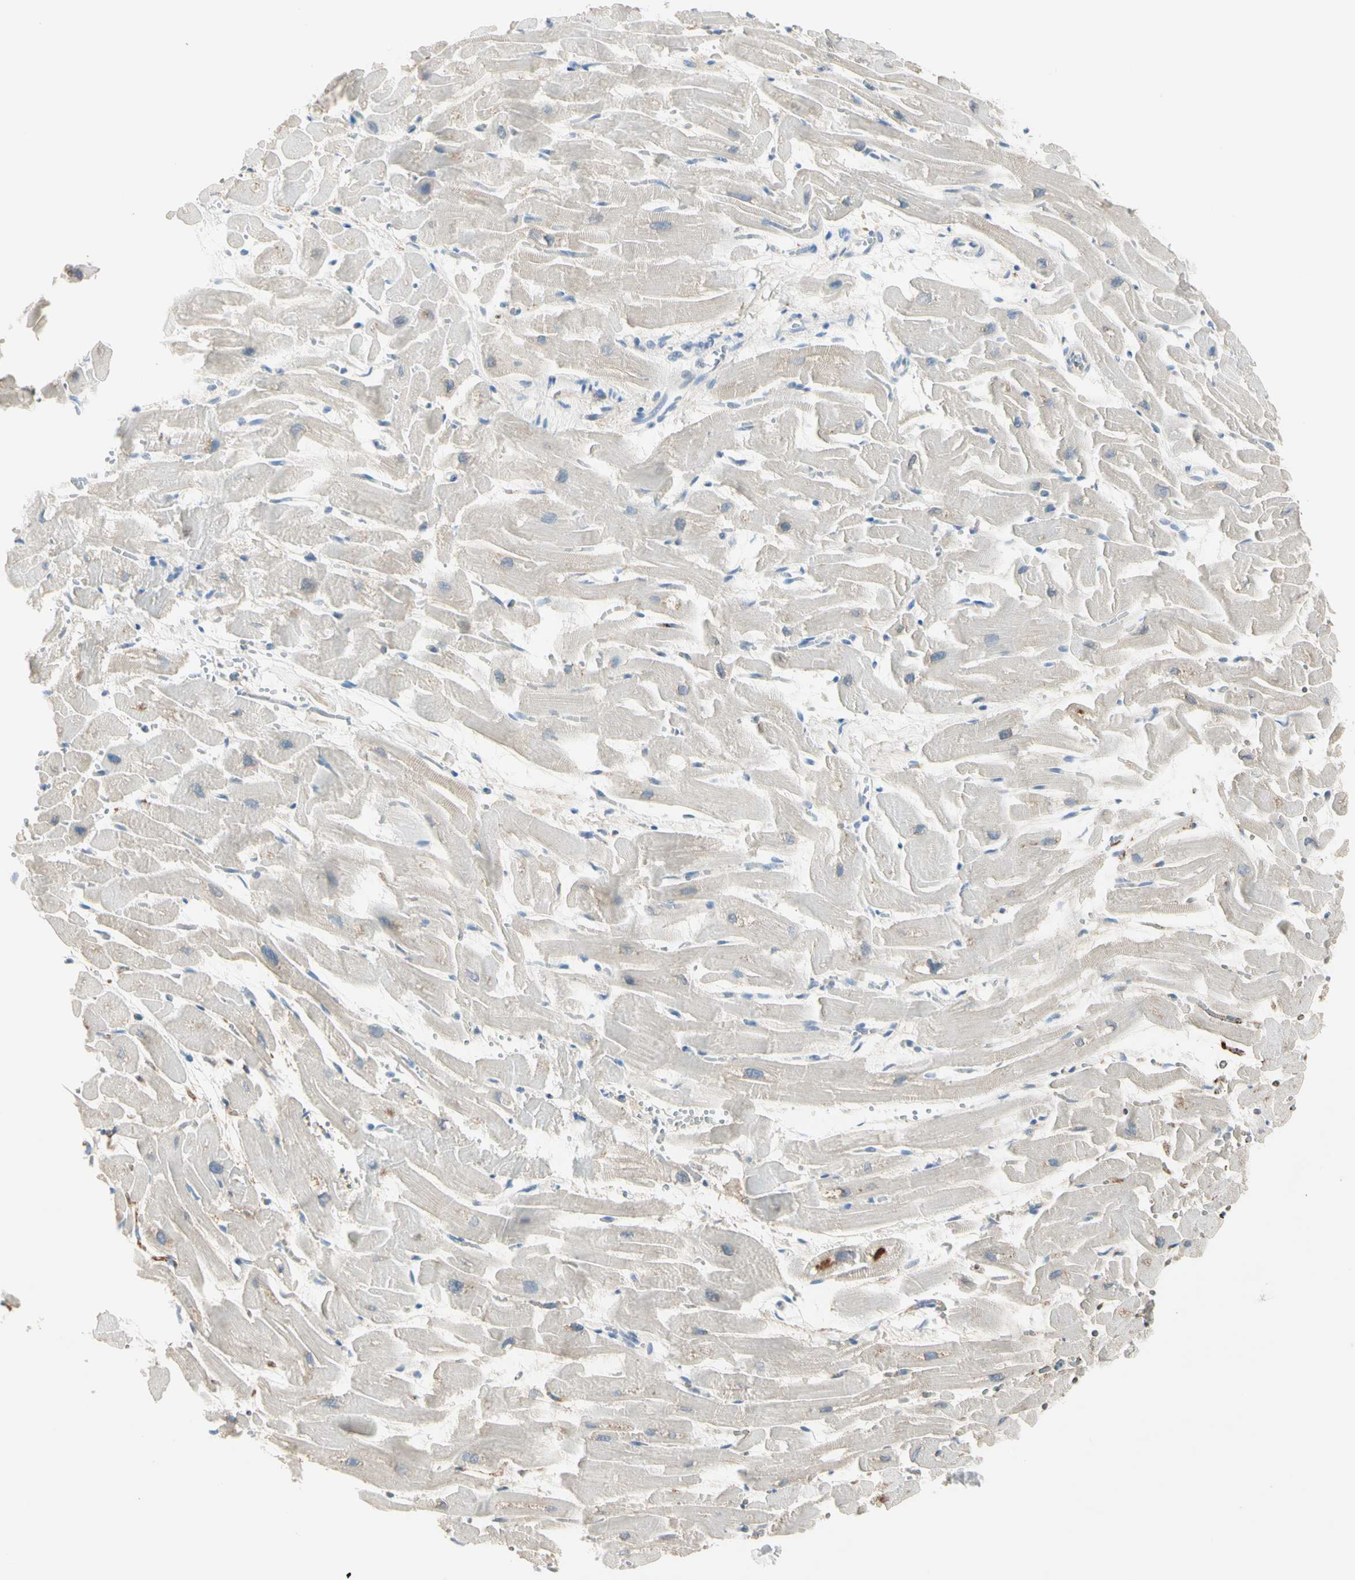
{"staining": {"intensity": "negative", "quantity": "none", "location": "none"}, "tissue": "heart muscle", "cell_type": "Cardiomyocytes", "image_type": "normal", "snomed": [{"axis": "morphology", "description": "Normal tissue, NOS"}, {"axis": "topography", "description": "Heart"}], "caption": "Immunohistochemical staining of unremarkable human heart muscle demonstrates no significant staining in cardiomyocytes.", "gene": "SERPIND1", "patient": {"sex": "female", "age": 19}}